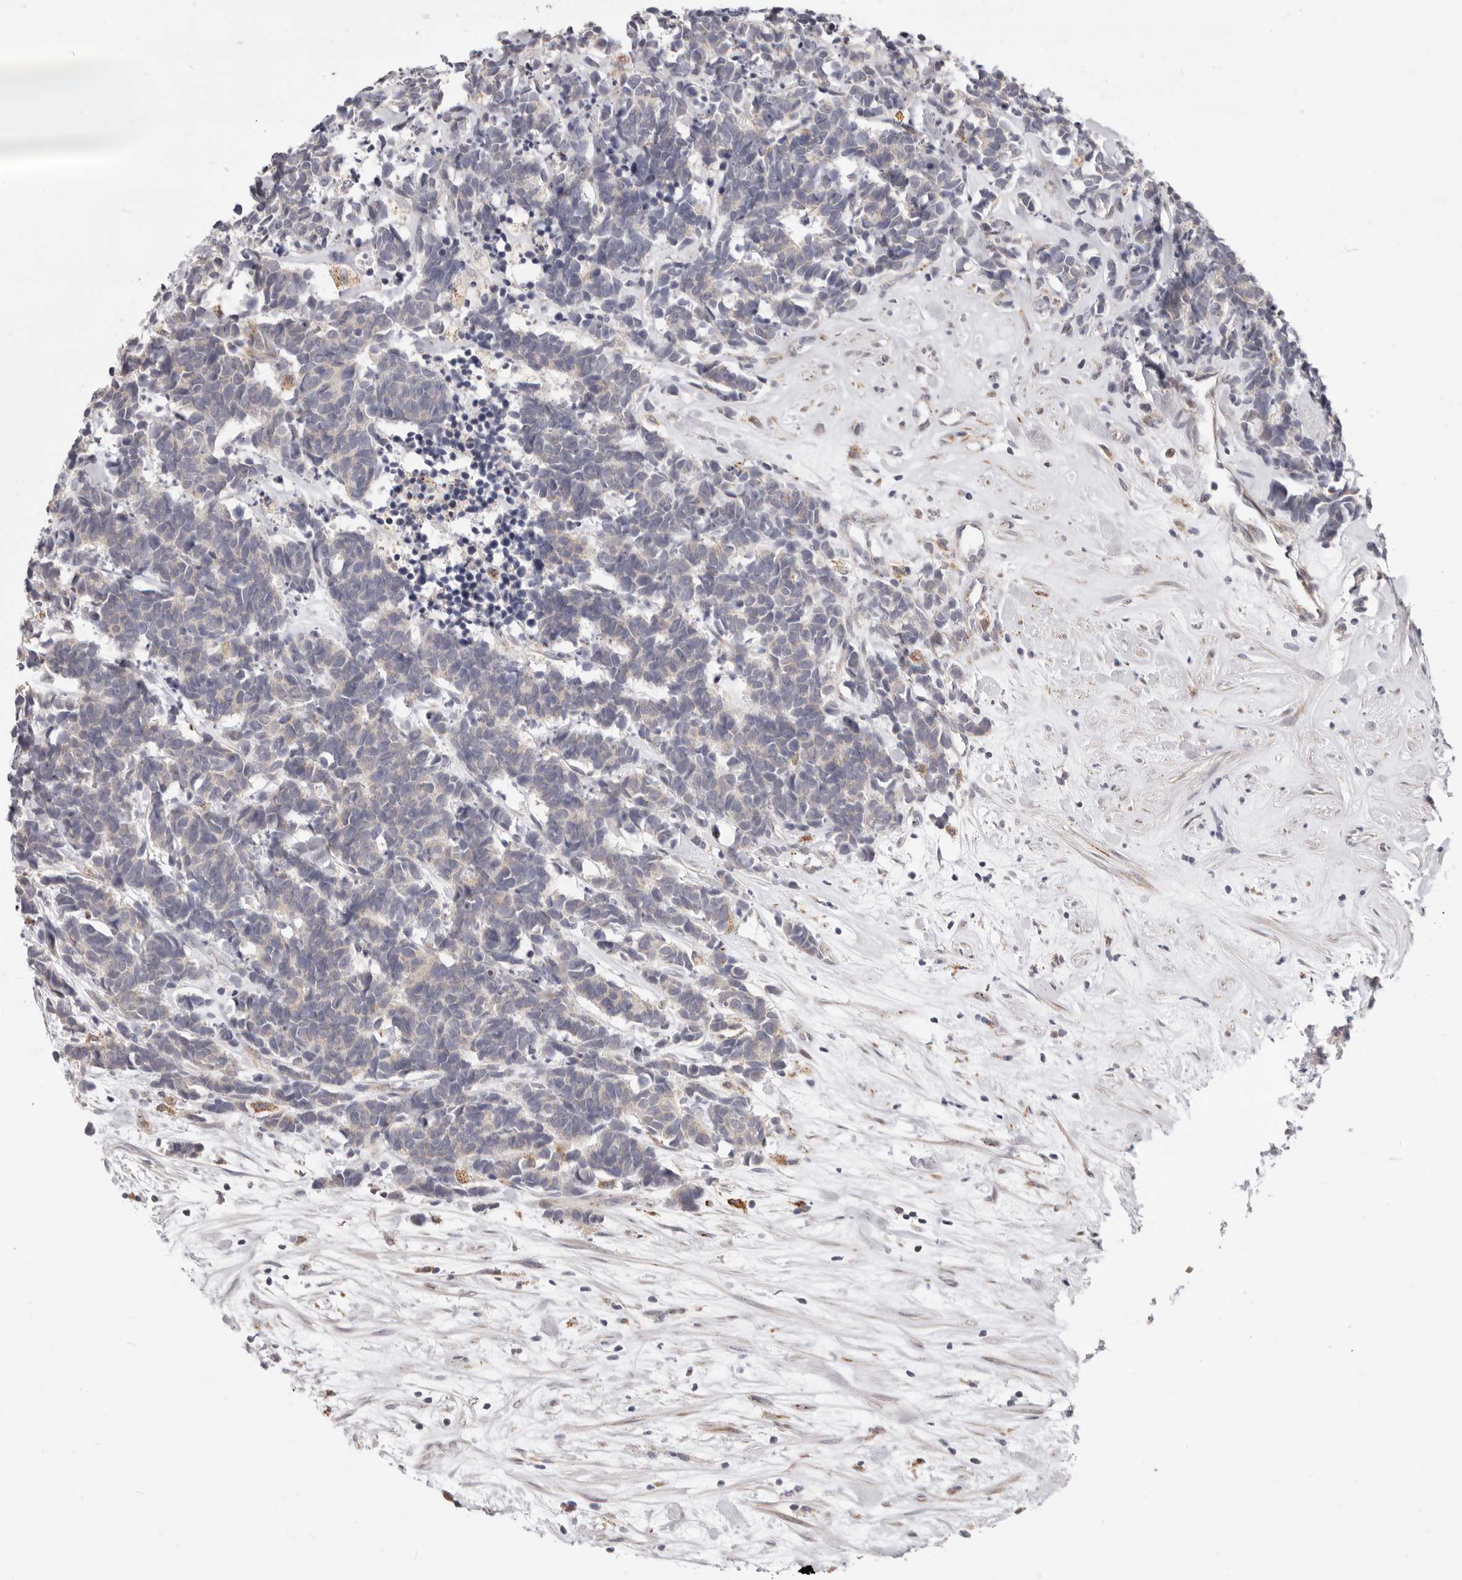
{"staining": {"intensity": "negative", "quantity": "none", "location": "none"}, "tissue": "carcinoid", "cell_type": "Tumor cells", "image_type": "cancer", "snomed": [{"axis": "morphology", "description": "Carcinoma, NOS"}, {"axis": "morphology", "description": "Carcinoid, malignant, NOS"}, {"axis": "topography", "description": "Urinary bladder"}], "caption": "An immunohistochemistry micrograph of carcinoid (malignant) is shown. There is no staining in tumor cells of carcinoid (malignant).", "gene": "TOR3A", "patient": {"sex": "male", "age": 57}}